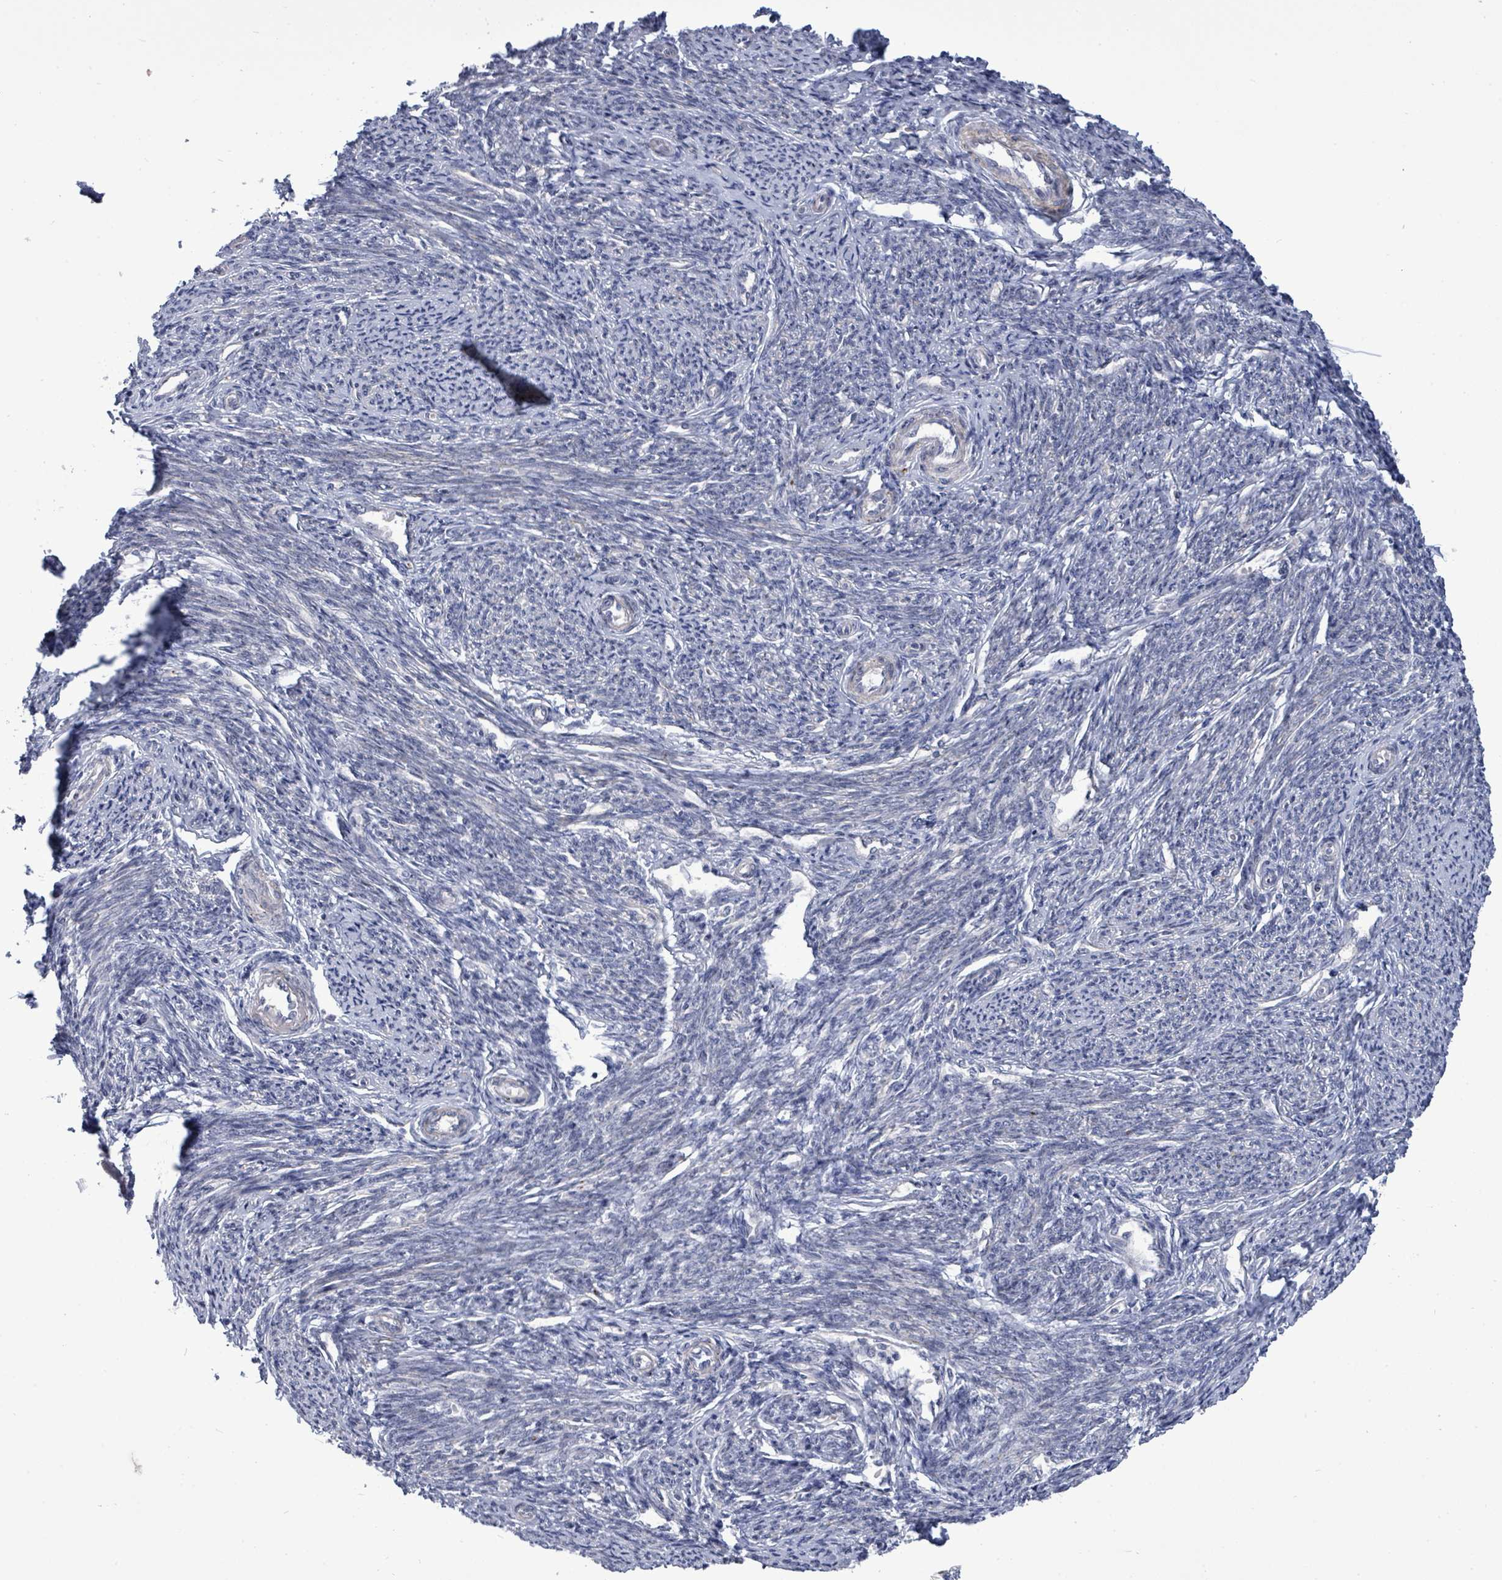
{"staining": {"intensity": "negative", "quantity": "none", "location": "none"}, "tissue": "smooth muscle", "cell_type": "Smooth muscle cells", "image_type": "normal", "snomed": [{"axis": "morphology", "description": "Normal tissue, NOS"}, {"axis": "topography", "description": "Smooth muscle"}, {"axis": "topography", "description": "Uterus"}], "caption": "Immunohistochemistry (IHC) photomicrograph of benign human smooth muscle stained for a protein (brown), which demonstrates no staining in smooth muscle cells.", "gene": "CT45A10", "patient": {"sex": "female", "age": 59}}